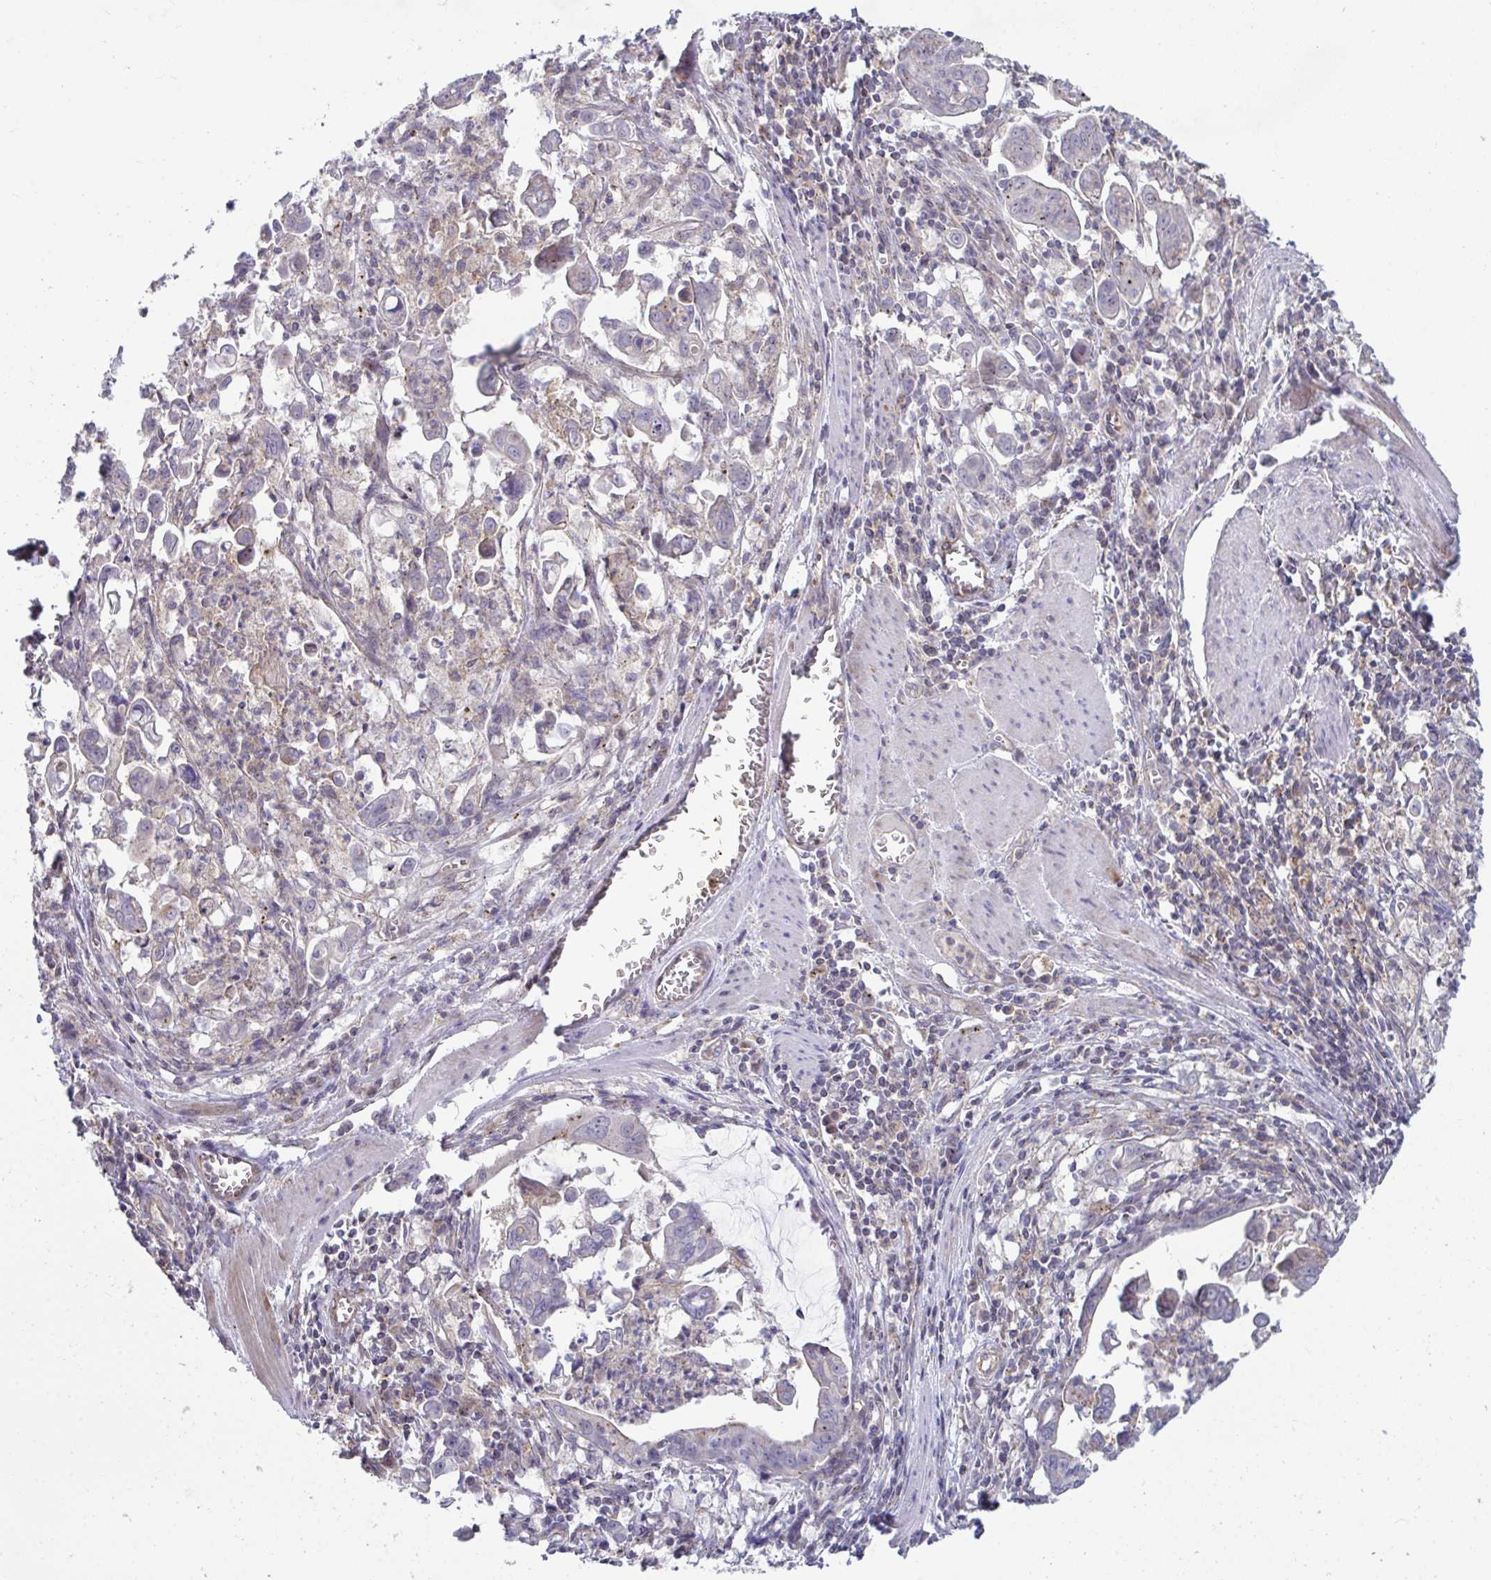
{"staining": {"intensity": "weak", "quantity": "<25%", "location": "cytoplasmic/membranous"}, "tissue": "stomach cancer", "cell_type": "Tumor cells", "image_type": "cancer", "snomed": [{"axis": "morphology", "description": "Adenocarcinoma, NOS"}, {"axis": "topography", "description": "Stomach, upper"}], "caption": "Tumor cells show no significant protein expression in stomach cancer (adenocarcinoma).", "gene": "IST1", "patient": {"sex": "male", "age": 80}}